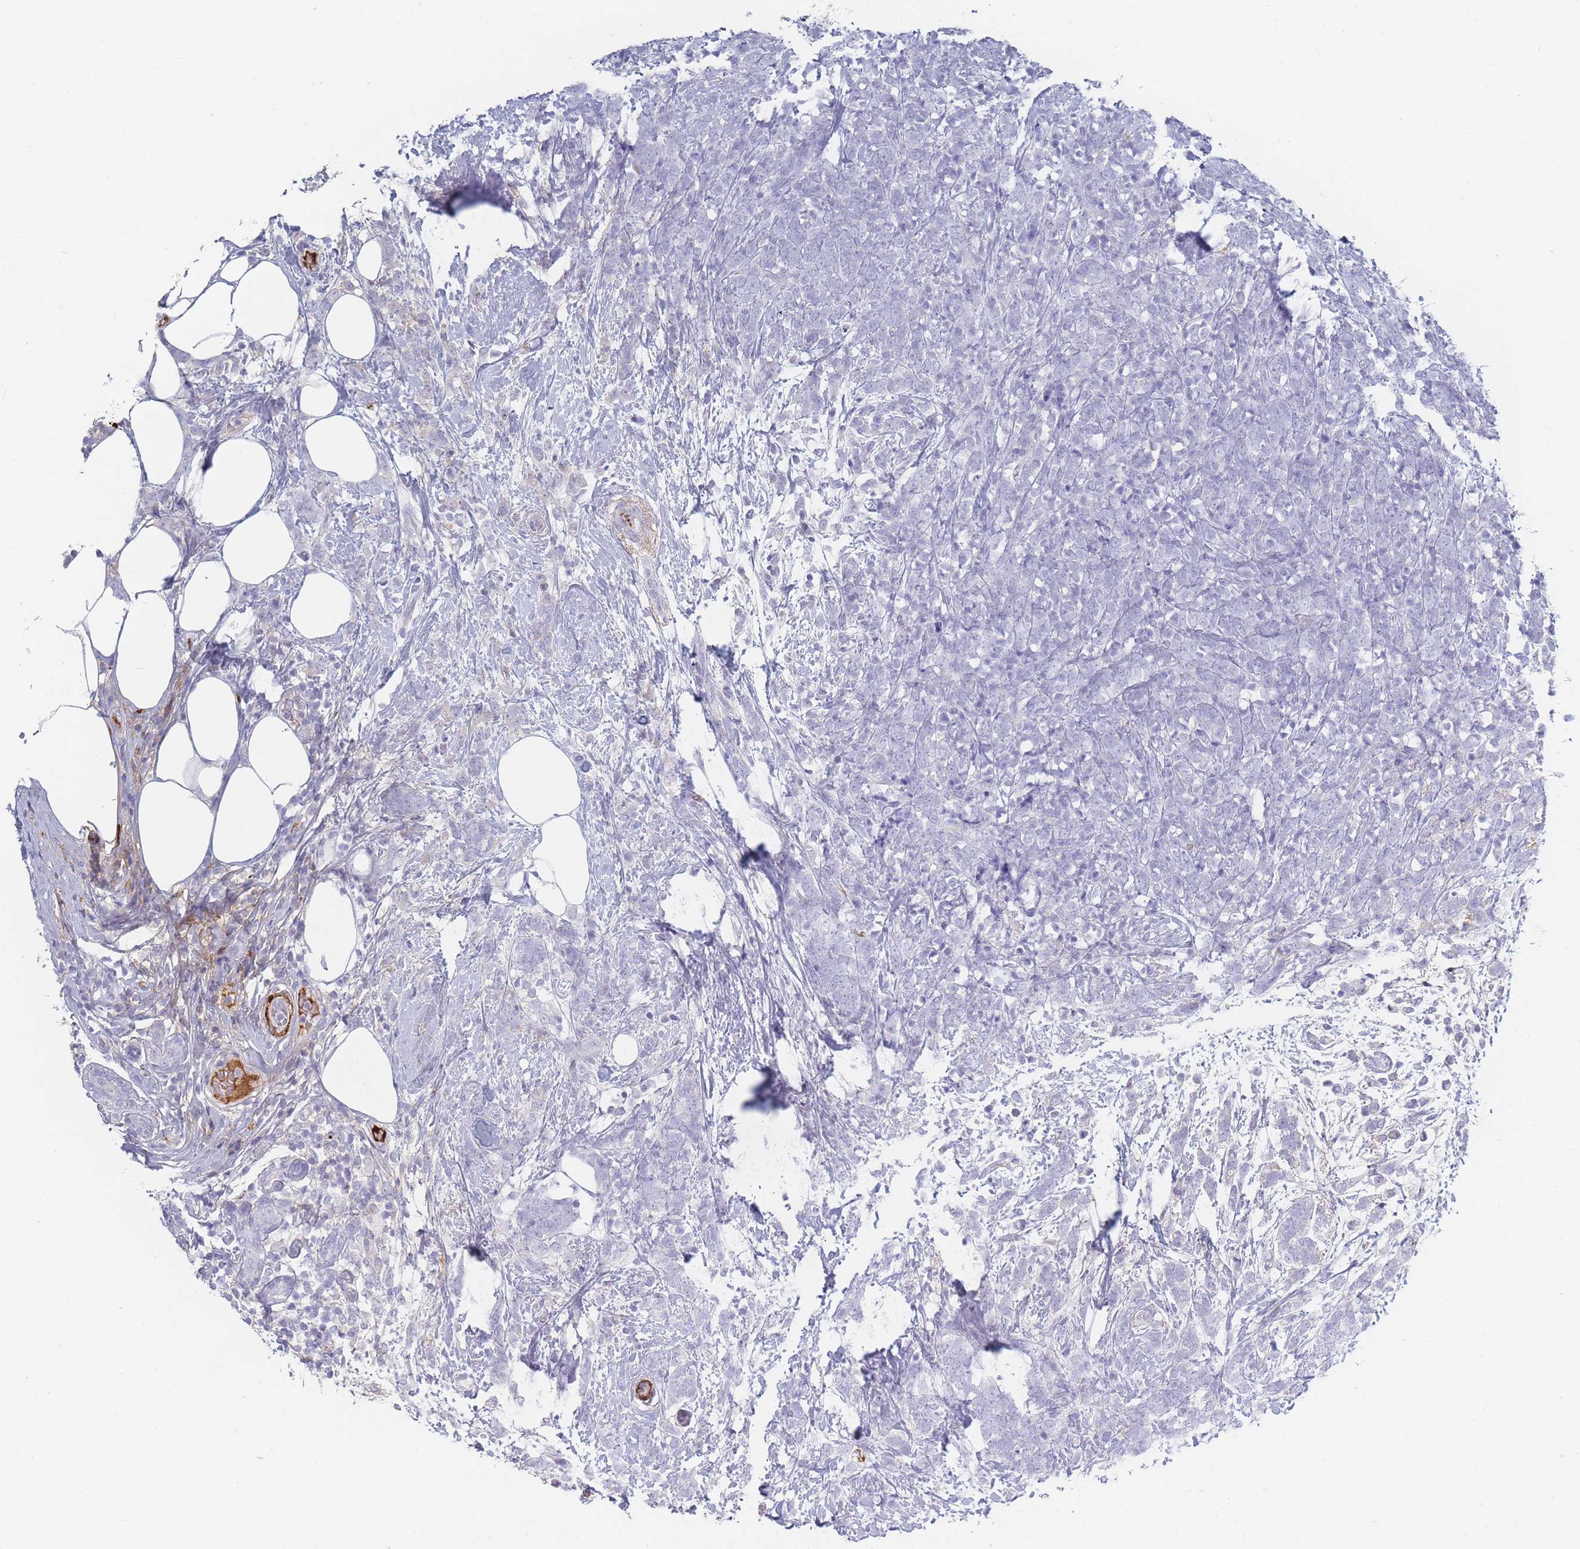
{"staining": {"intensity": "negative", "quantity": "none", "location": "none"}, "tissue": "breast cancer", "cell_type": "Tumor cells", "image_type": "cancer", "snomed": [{"axis": "morphology", "description": "Lobular carcinoma"}, {"axis": "topography", "description": "Breast"}], "caption": "This photomicrograph is of breast lobular carcinoma stained with IHC to label a protein in brown with the nuclei are counter-stained blue. There is no staining in tumor cells.", "gene": "PRG4", "patient": {"sex": "female", "age": 58}}